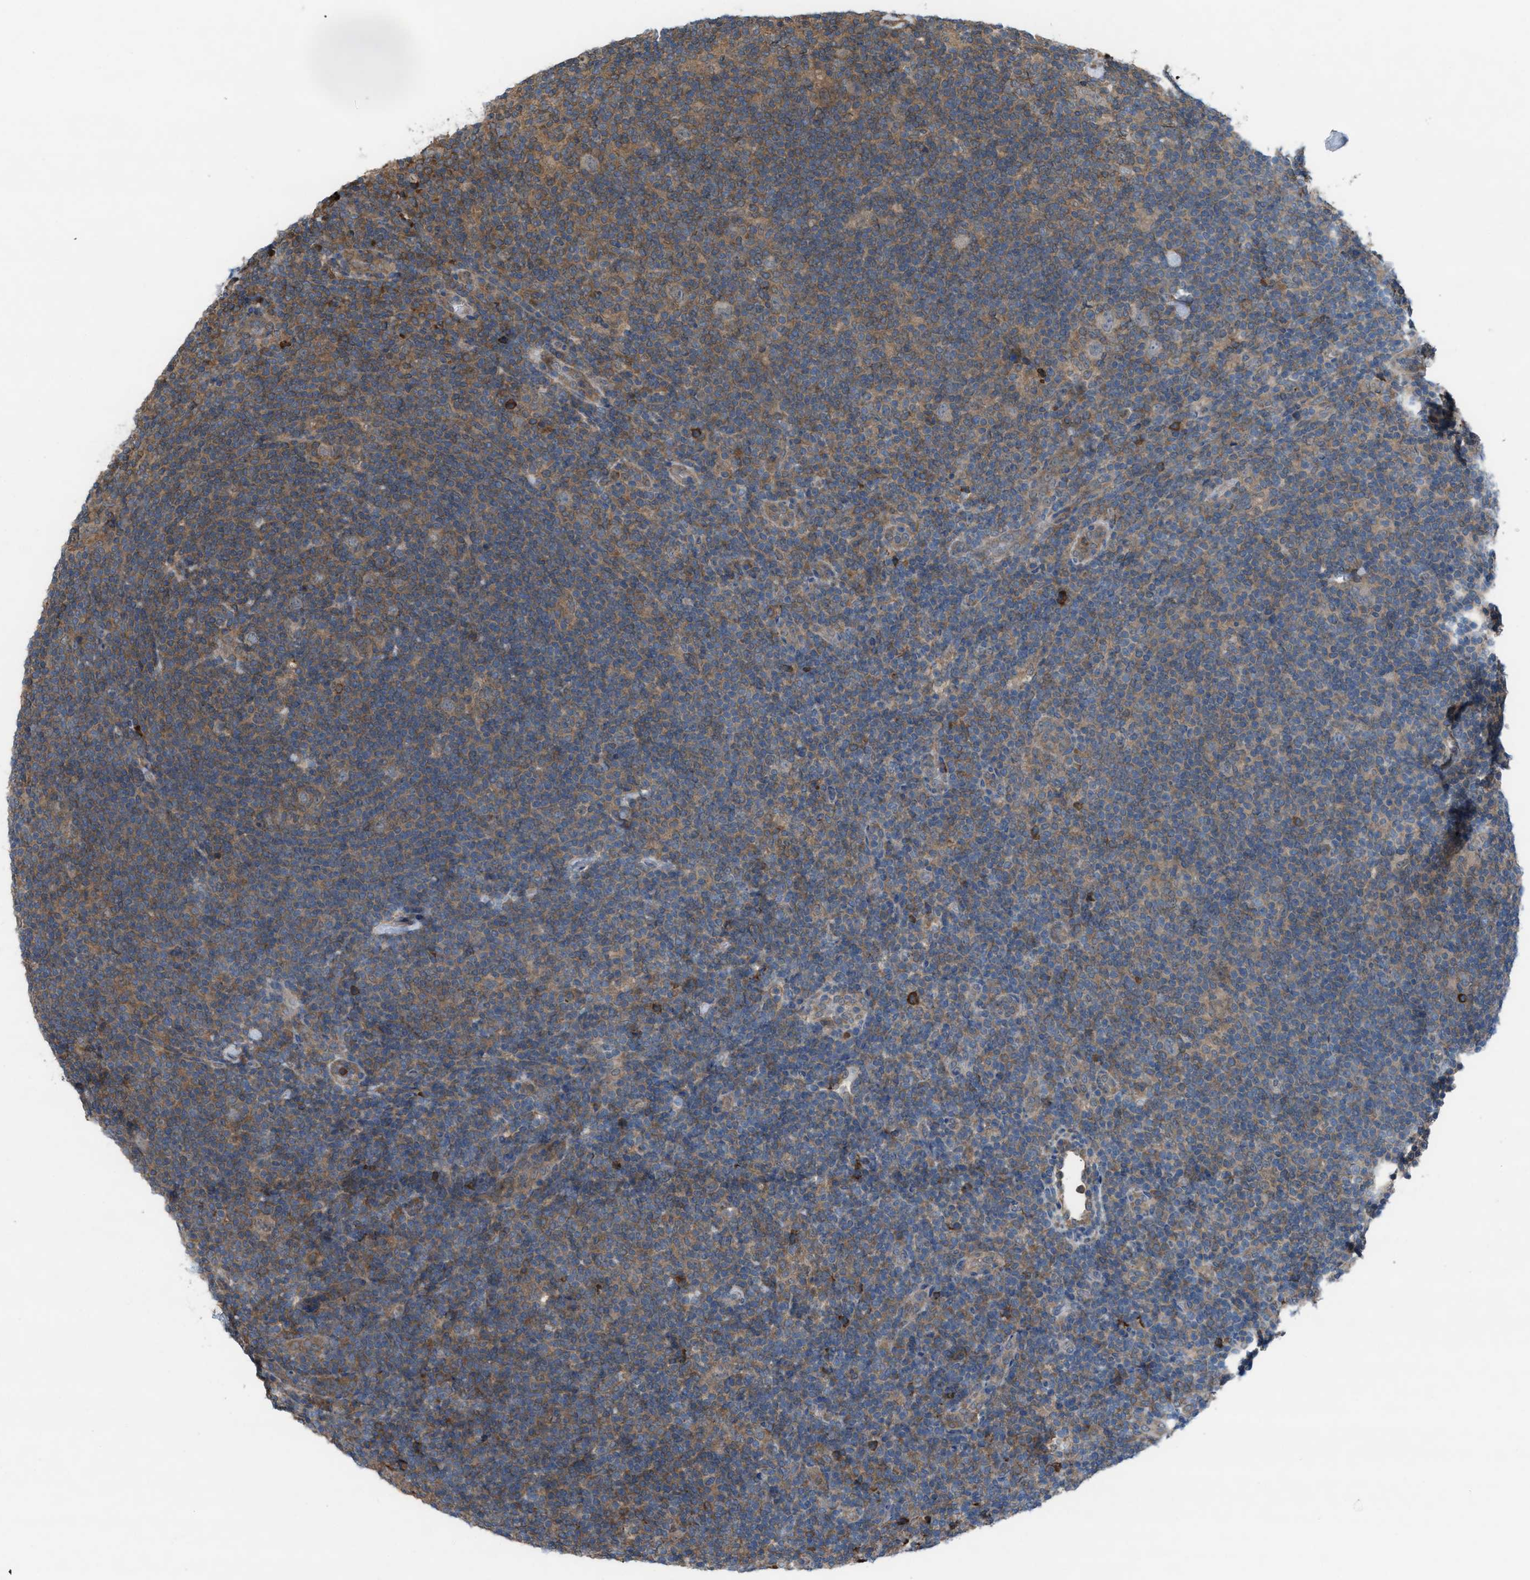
{"staining": {"intensity": "weak", "quantity": "25%-75%", "location": "cytoplasmic/membranous"}, "tissue": "lymphoma", "cell_type": "Tumor cells", "image_type": "cancer", "snomed": [{"axis": "morphology", "description": "Hodgkin's disease, NOS"}, {"axis": "topography", "description": "Lymph node"}], "caption": "A micrograph of human Hodgkin's disease stained for a protein reveals weak cytoplasmic/membranous brown staining in tumor cells.", "gene": "PLAA", "patient": {"sex": "female", "age": 57}}